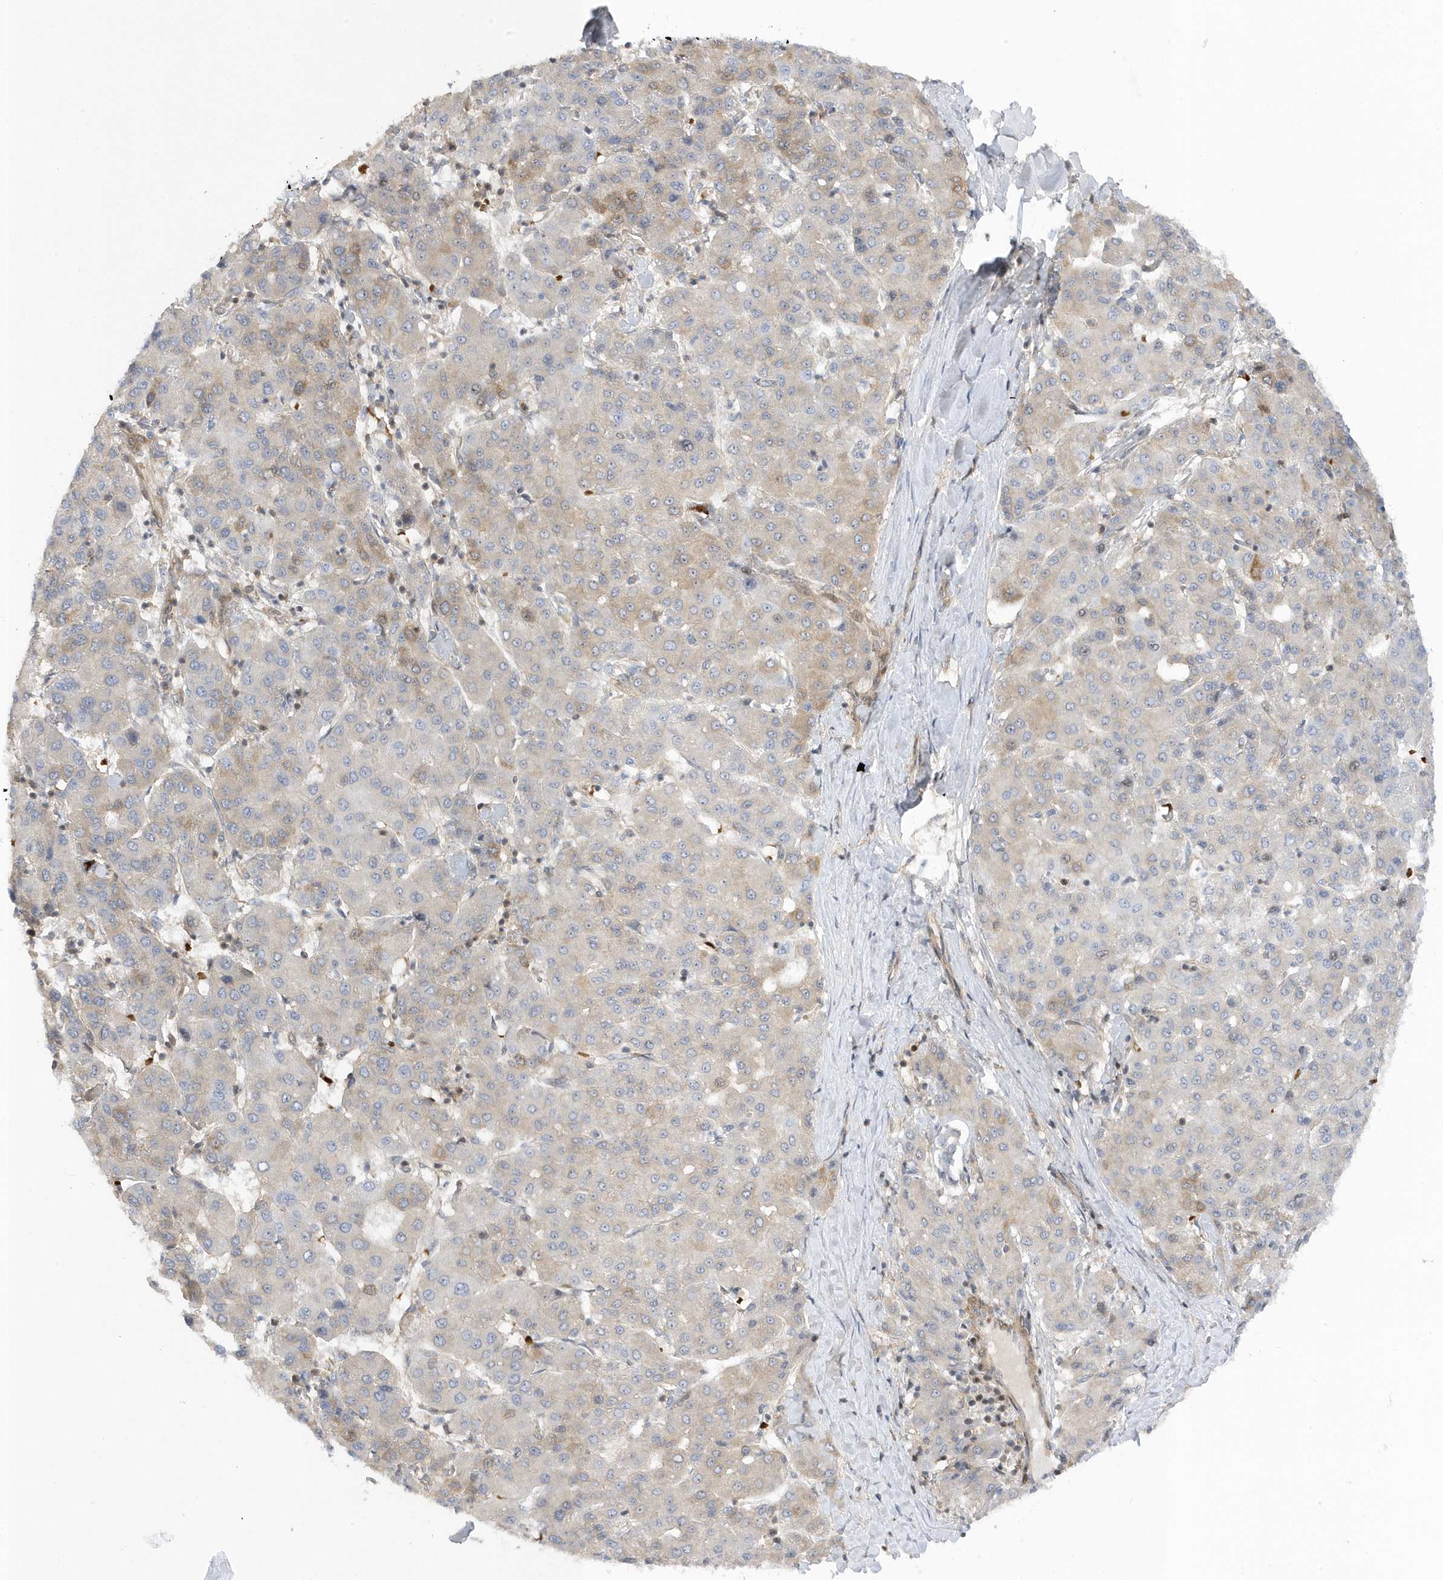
{"staining": {"intensity": "moderate", "quantity": "<25%", "location": "cytoplasmic/membranous"}, "tissue": "liver cancer", "cell_type": "Tumor cells", "image_type": "cancer", "snomed": [{"axis": "morphology", "description": "Carcinoma, Hepatocellular, NOS"}, {"axis": "topography", "description": "Liver"}], "caption": "The micrograph shows staining of liver hepatocellular carcinoma, revealing moderate cytoplasmic/membranous protein expression (brown color) within tumor cells.", "gene": "MAP7D3", "patient": {"sex": "male", "age": 65}}